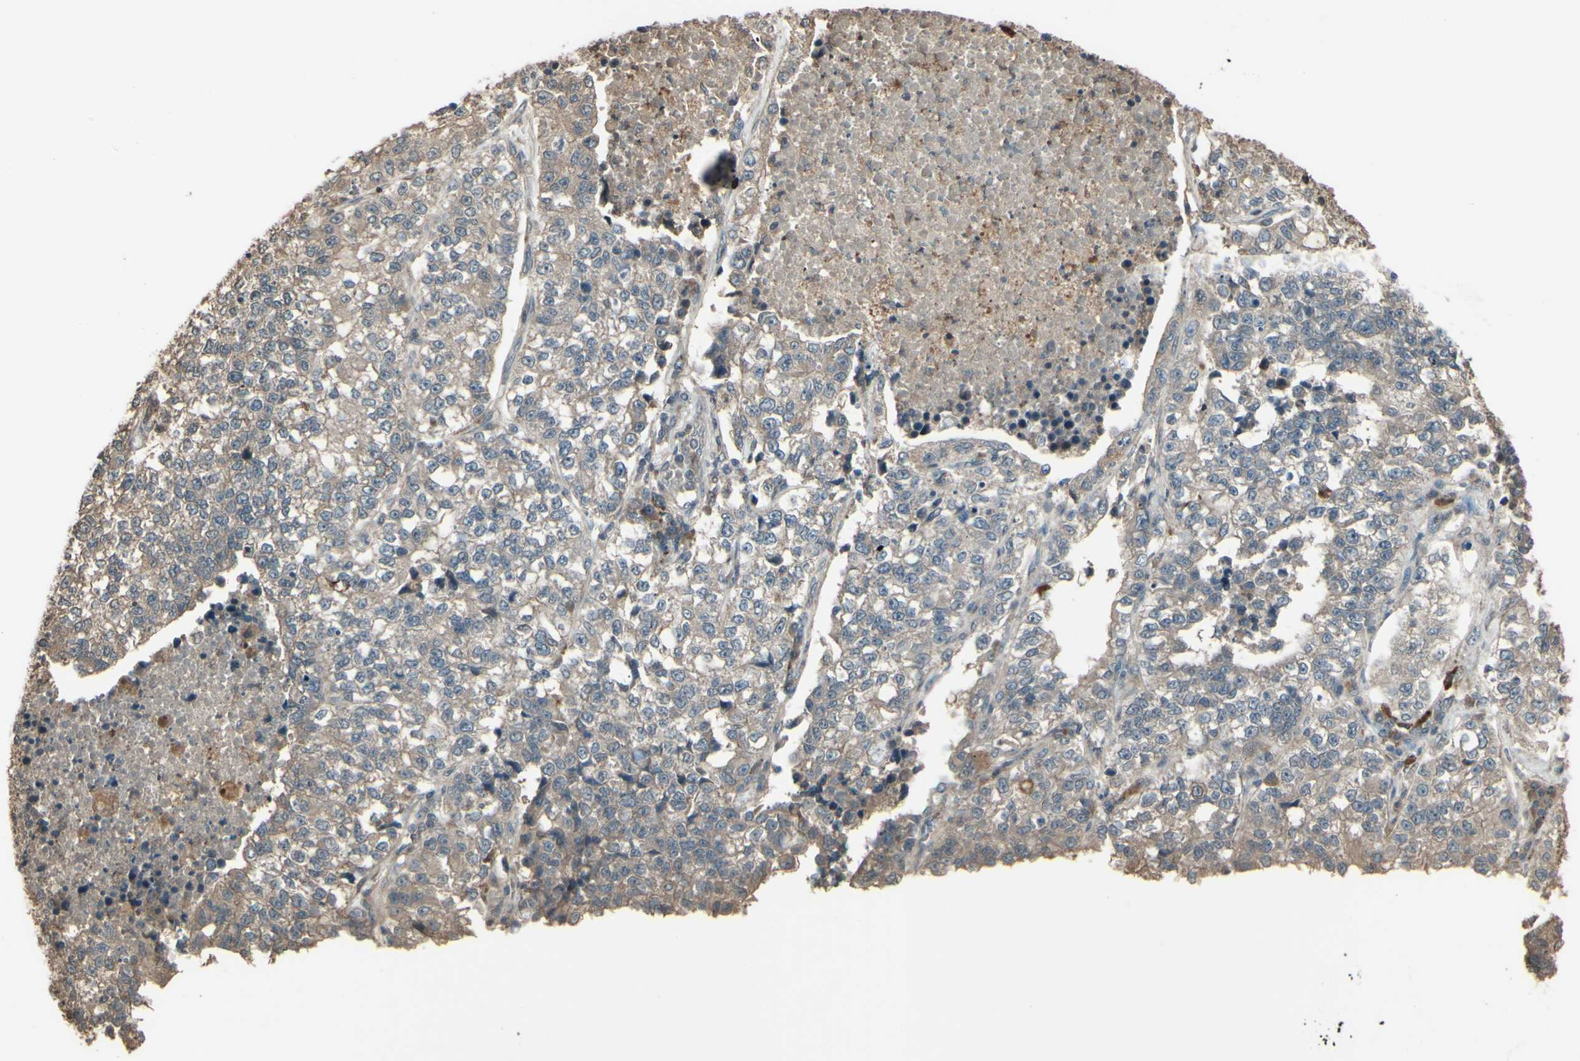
{"staining": {"intensity": "weak", "quantity": ">75%", "location": "none"}, "tissue": "lung cancer", "cell_type": "Tumor cells", "image_type": "cancer", "snomed": [{"axis": "morphology", "description": "Adenocarcinoma, NOS"}, {"axis": "topography", "description": "Lung"}], "caption": "This photomicrograph displays lung cancer (adenocarcinoma) stained with immunohistochemistry (IHC) to label a protein in brown. The None of tumor cells show weak positivity for the protein. Nuclei are counter-stained blue.", "gene": "GNAS", "patient": {"sex": "male", "age": 49}}